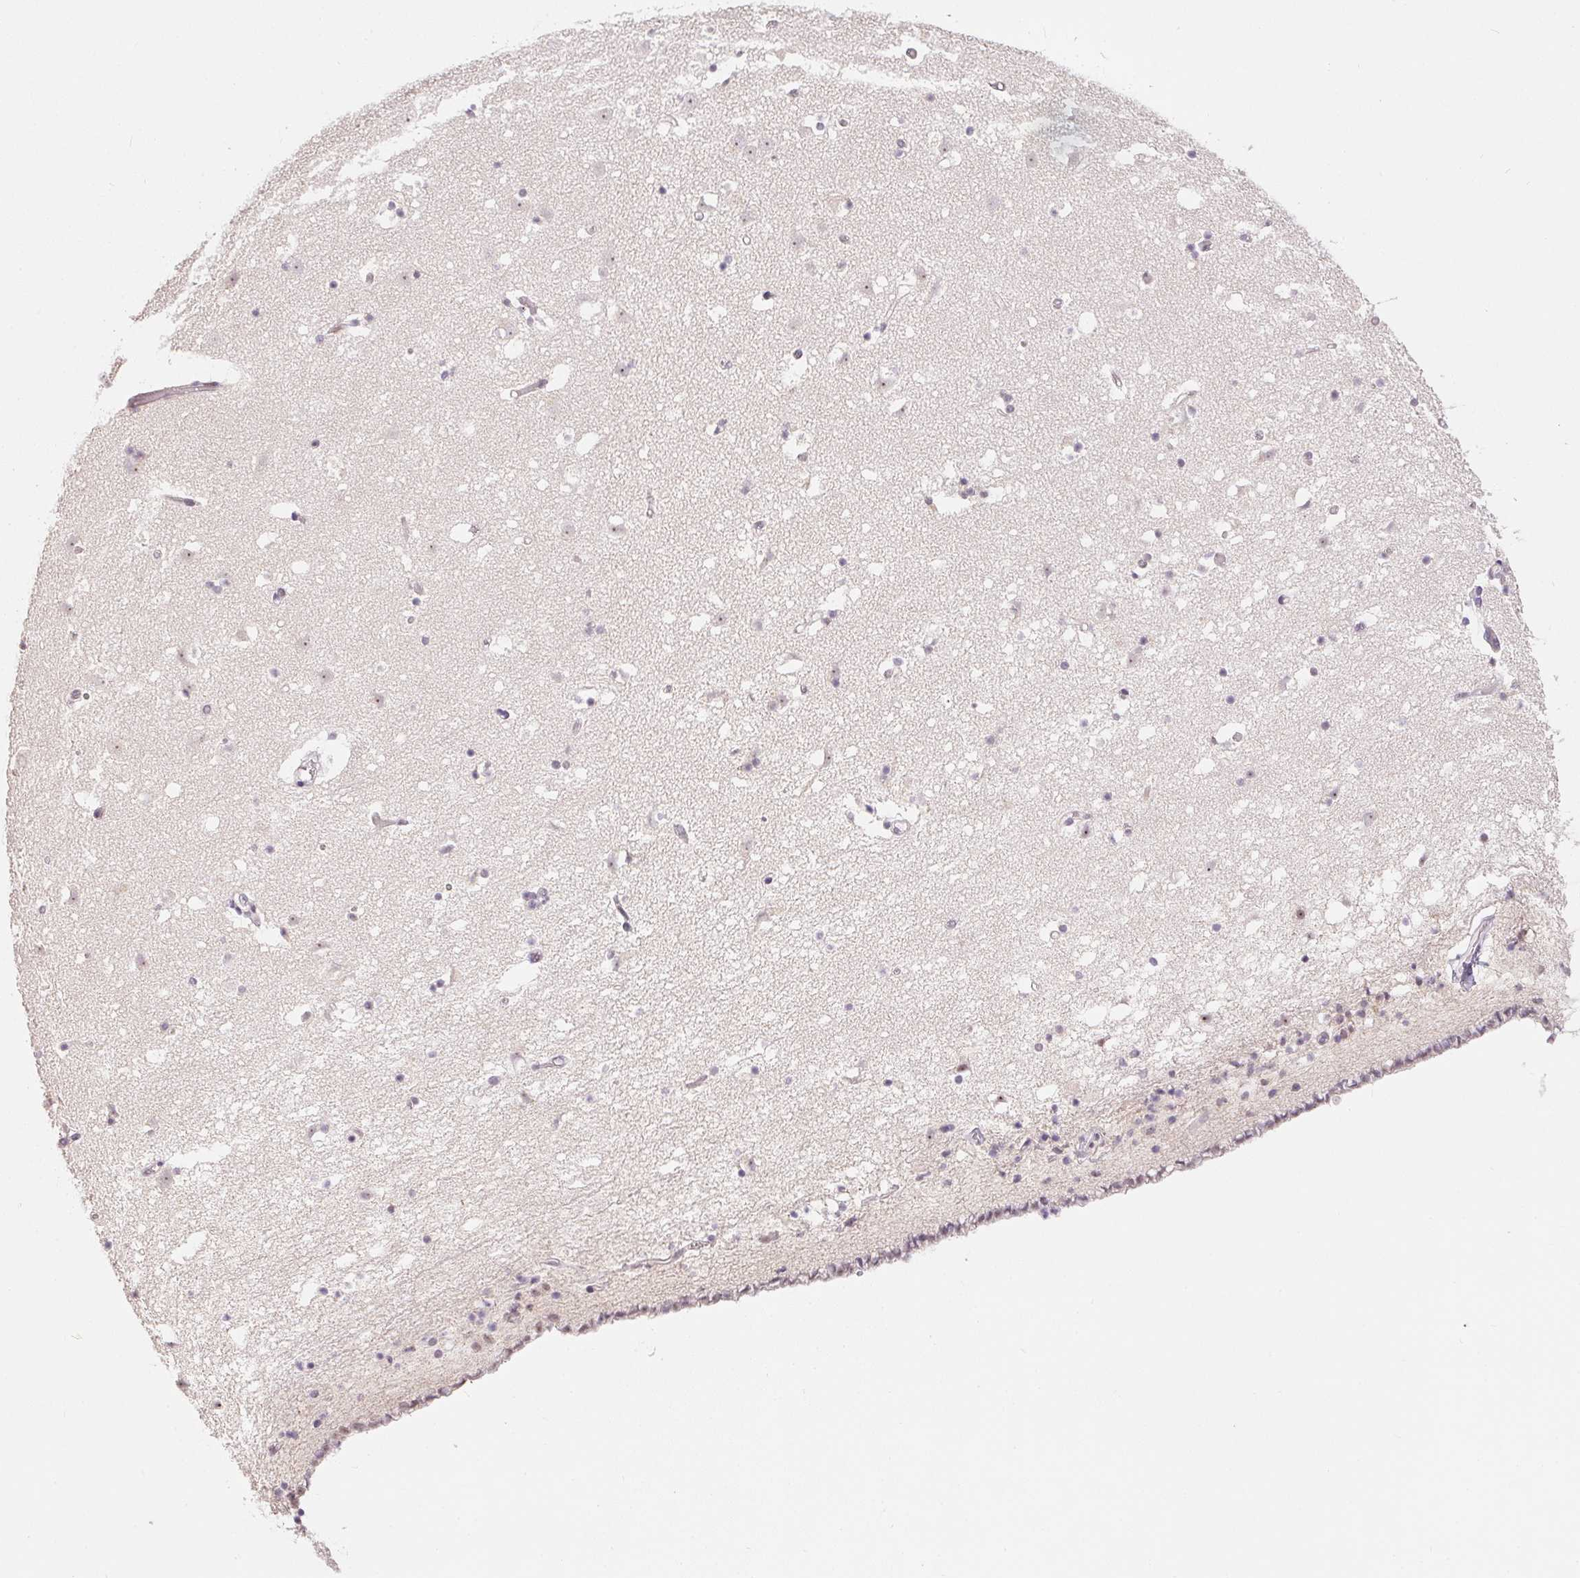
{"staining": {"intensity": "weak", "quantity": "<25%", "location": "nuclear"}, "tissue": "caudate", "cell_type": "Glial cells", "image_type": "normal", "snomed": [{"axis": "morphology", "description": "Normal tissue, NOS"}, {"axis": "topography", "description": "Lateral ventricle wall"}], "caption": "This histopathology image is of benign caudate stained with immunohistochemistry to label a protein in brown with the nuclei are counter-stained blue. There is no expression in glial cells.", "gene": "KDM4D", "patient": {"sex": "female", "age": 42}}